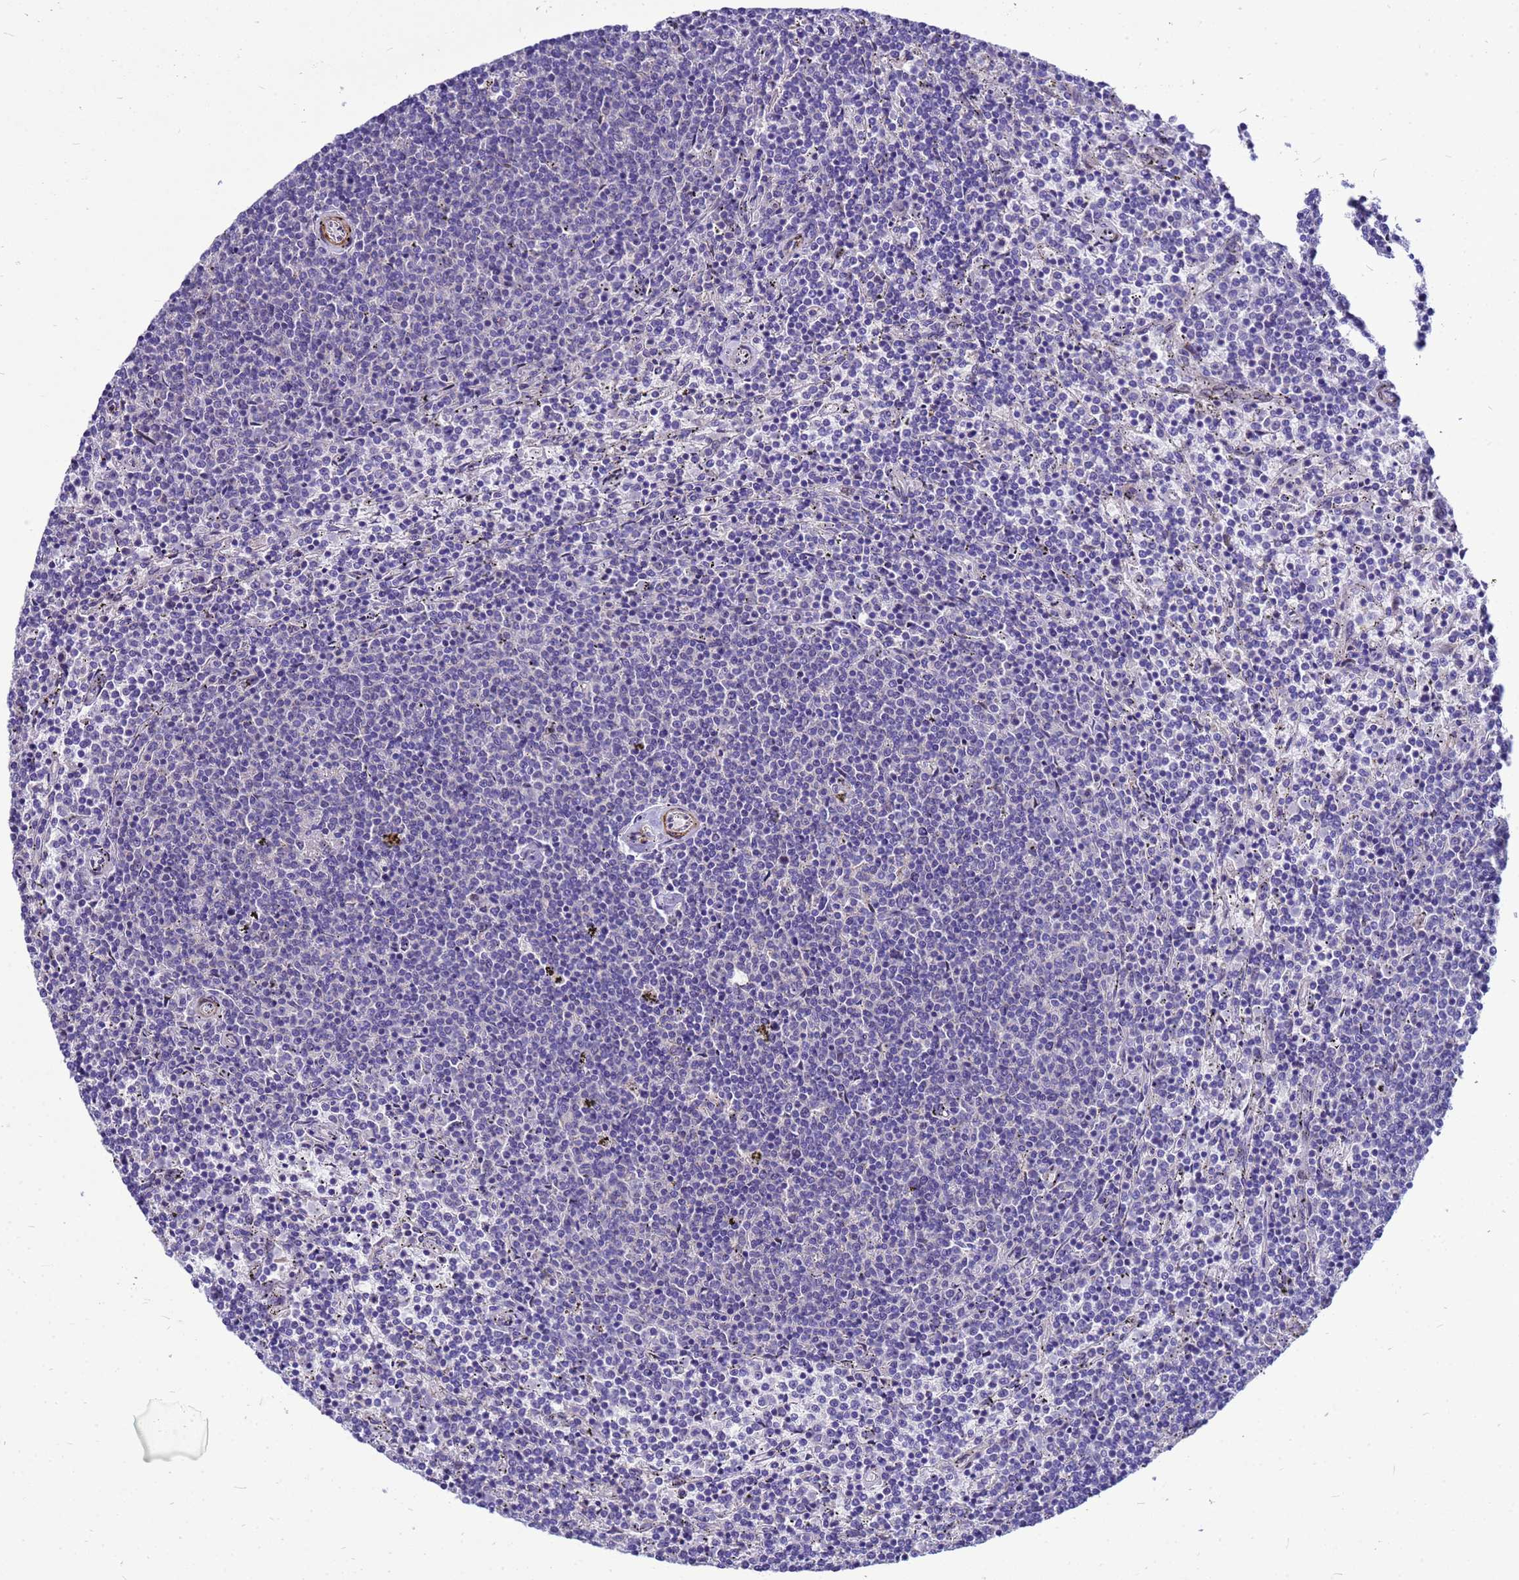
{"staining": {"intensity": "negative", "quantity": "none", "location": "none"}, "tissue": "lymphoma", "cell_type": "Tumor cells", "image_type": "cancer", "snomed": [{"axis": "morphology", "description": "Malignant lymphoma, non-Hodgkin's type, Low grade"}, {"axis": "topography", "description": "Spleen"}], "caption": "Tumor cells show no significant protein staining in lymphoma.", "gene": "POP7", "patient": {"sex": "female", "age": 50}}